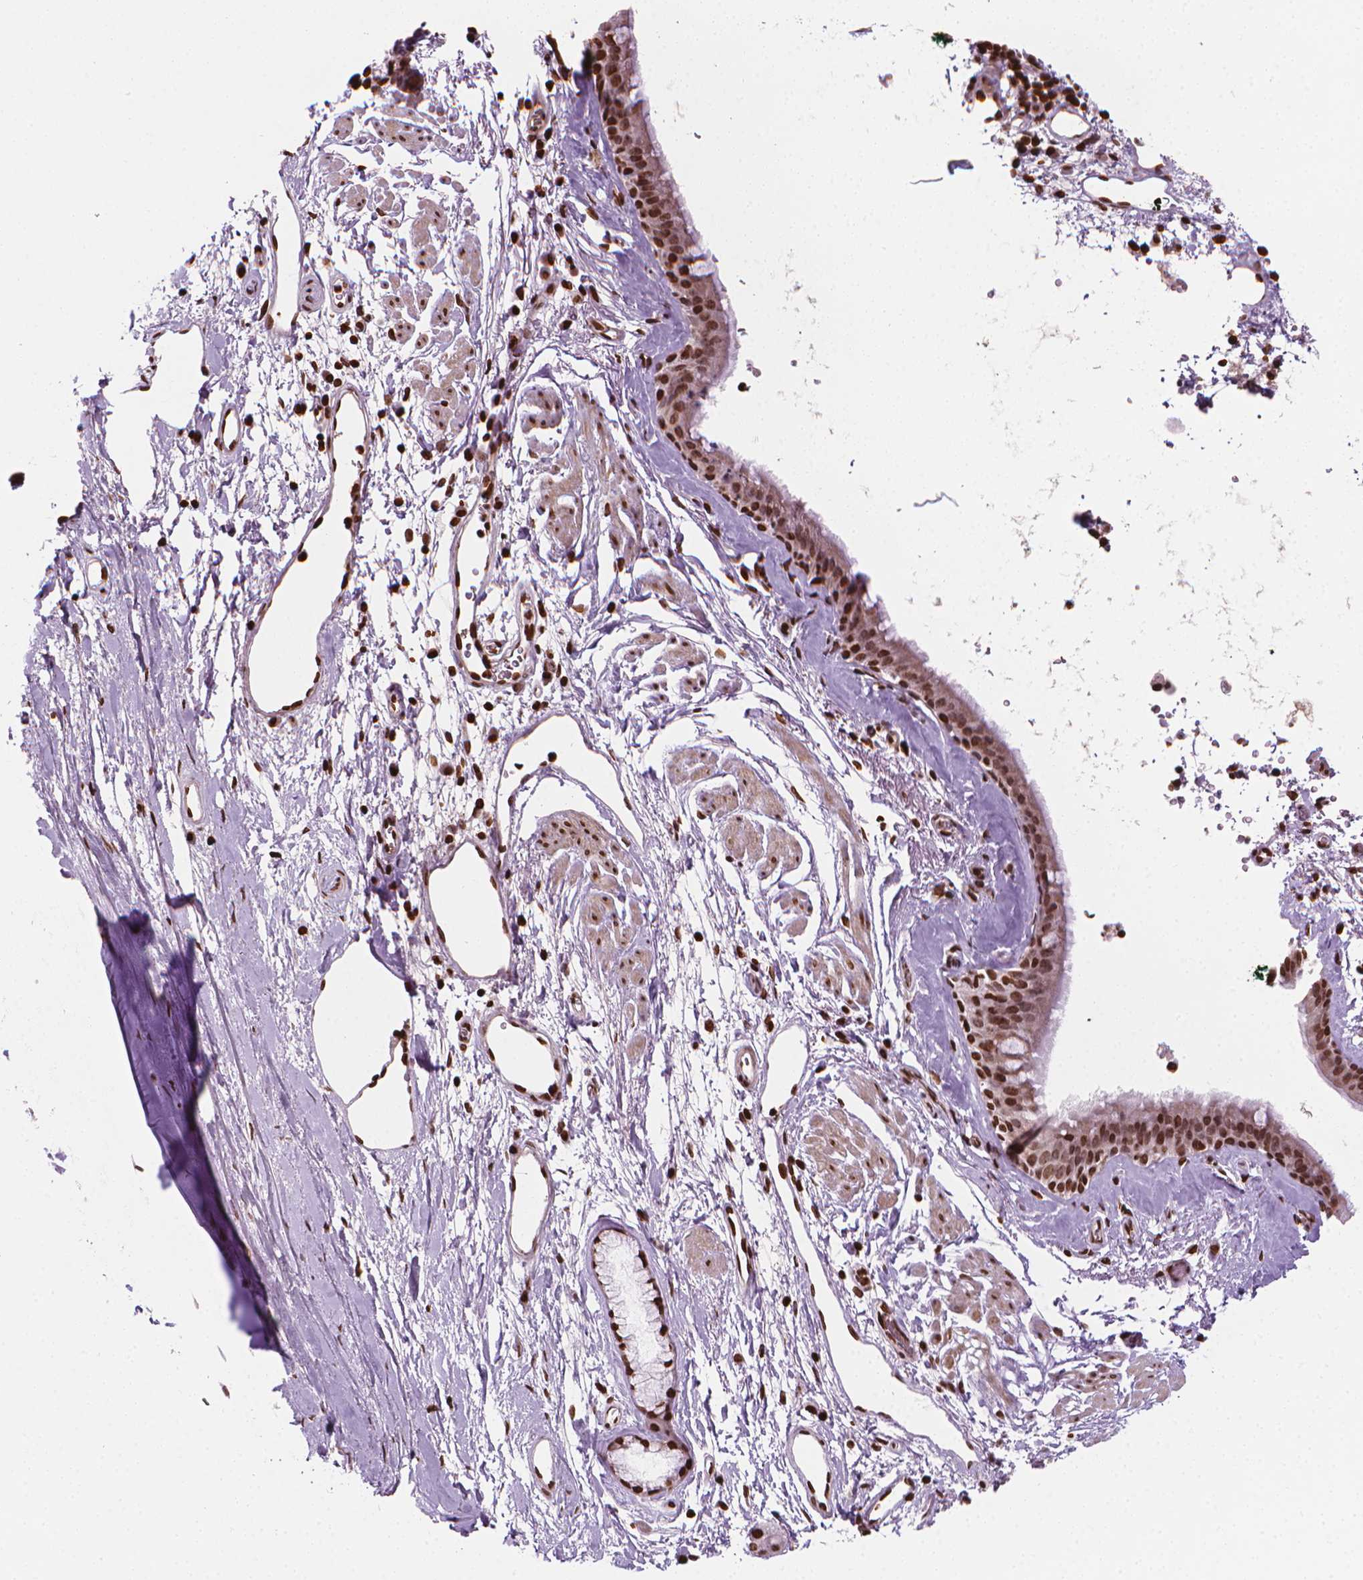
{"staining": {"intensity": "strong", "quantity": ">75%", "location": "nuclear"}, "tissue": "bronchus", "cell_type": "Respiratory epithelial cells", "image_type": "normal", "snomed": [{"axis": "morphology", "description": "Normal tissue, NOS"}, {"axis": "topography", "description": "Cartilage tissue"}, {"axis": "topography", "description": "Bronchus"}], "caption": "Bronchus stained for a protein exhibits strong nuclear positivity in respiratory epithelial cells.", "gene": "PIP4K2A", "patient": {"sex": "male", "age": 58}}